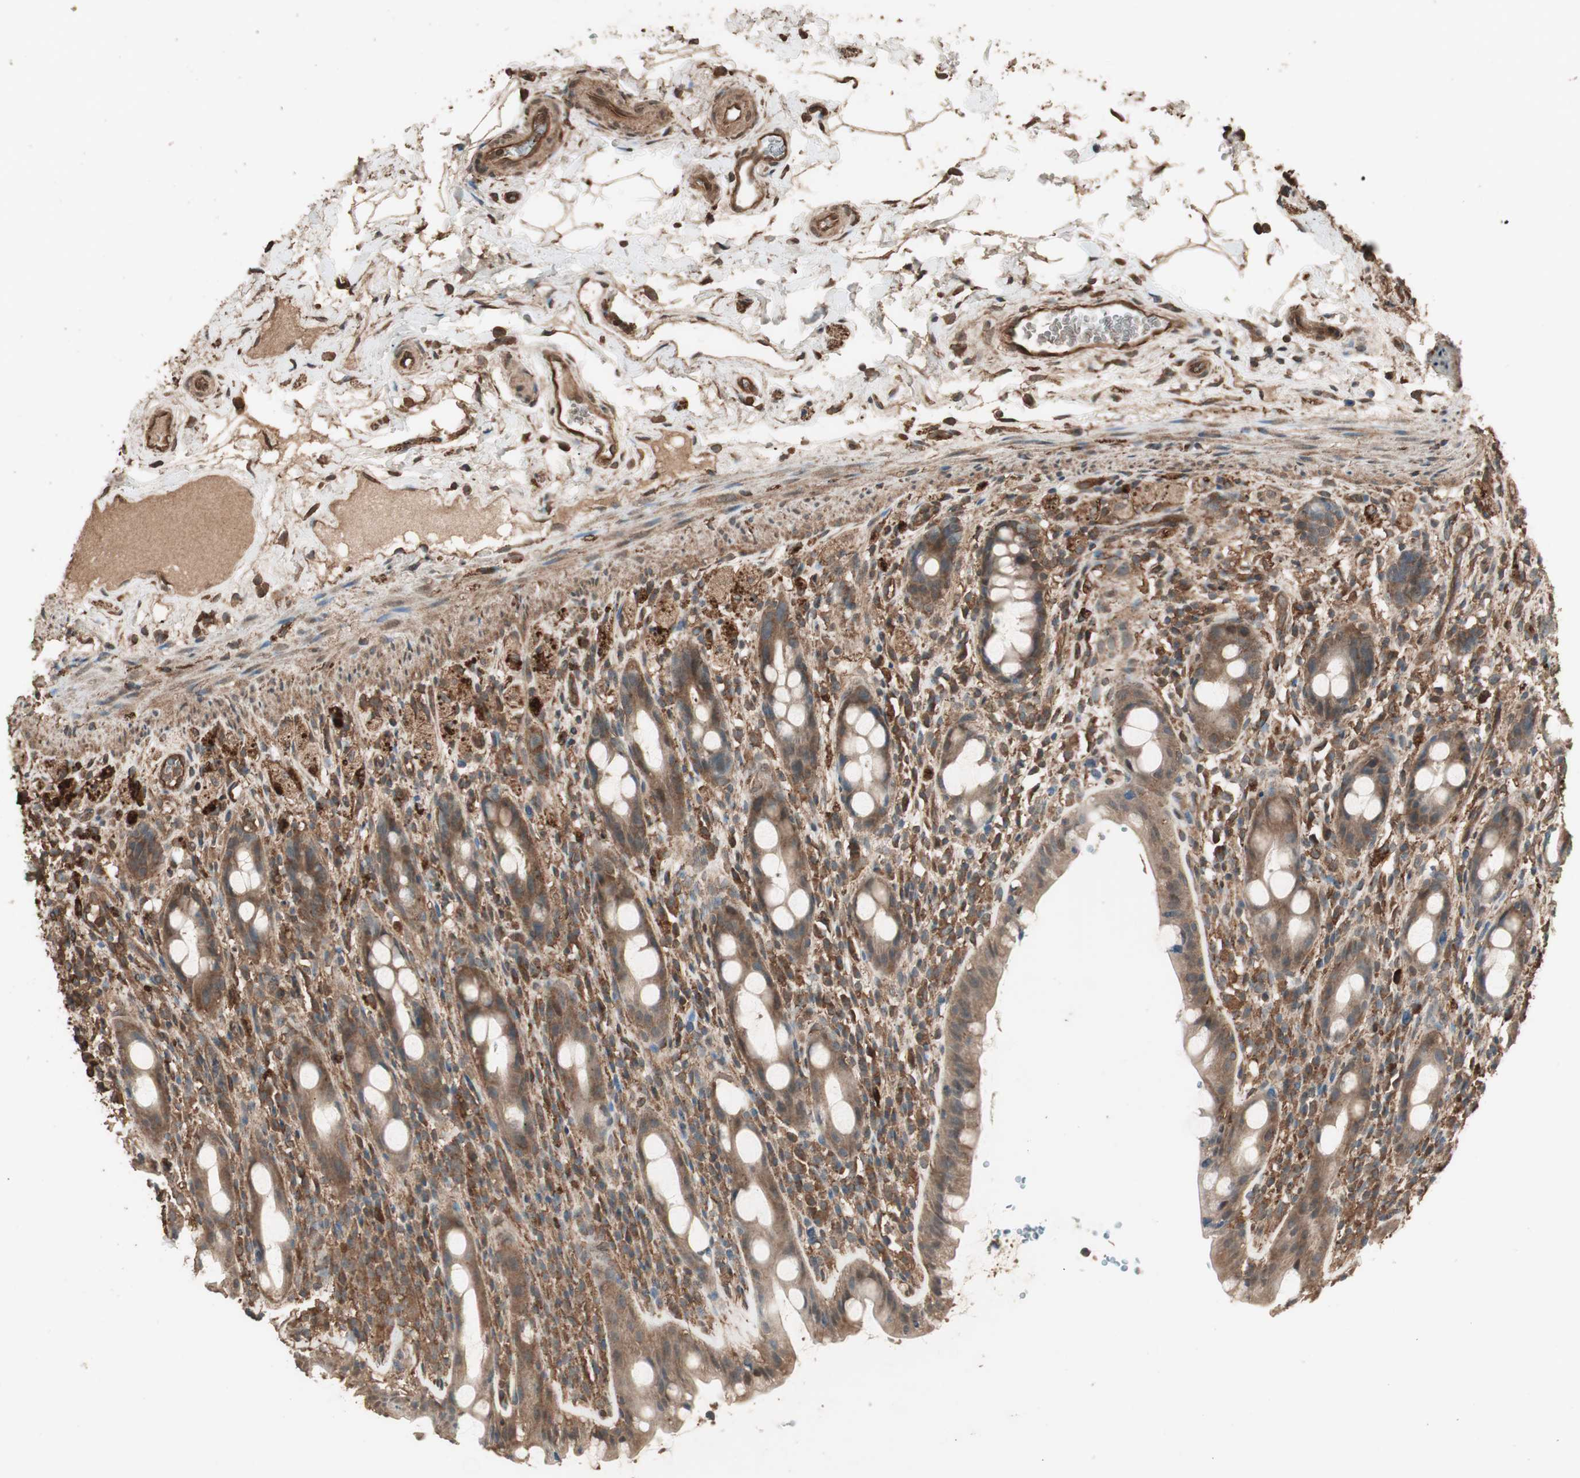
{"staining": {"intensity": "moderate", "quantity": ">75%", "location": "cytoplasmic/membranous"}, "tissue": "rectum", "cell_type": "Glandular cells", "image_type": "normal", "snomed": [{"axis": "morphology", "description": "Normal tissue, NOS"}, {"axis": "topography", "description": "Rectum"}], "caption": "Approximately >75% of glandular cells in normal human rectum show moderate cytoplasmic/membranous protein staining as visualized by brown immunohistochemical staining.", "gene": "CCN4", "patient": {"sex": "male", "age": 44}}